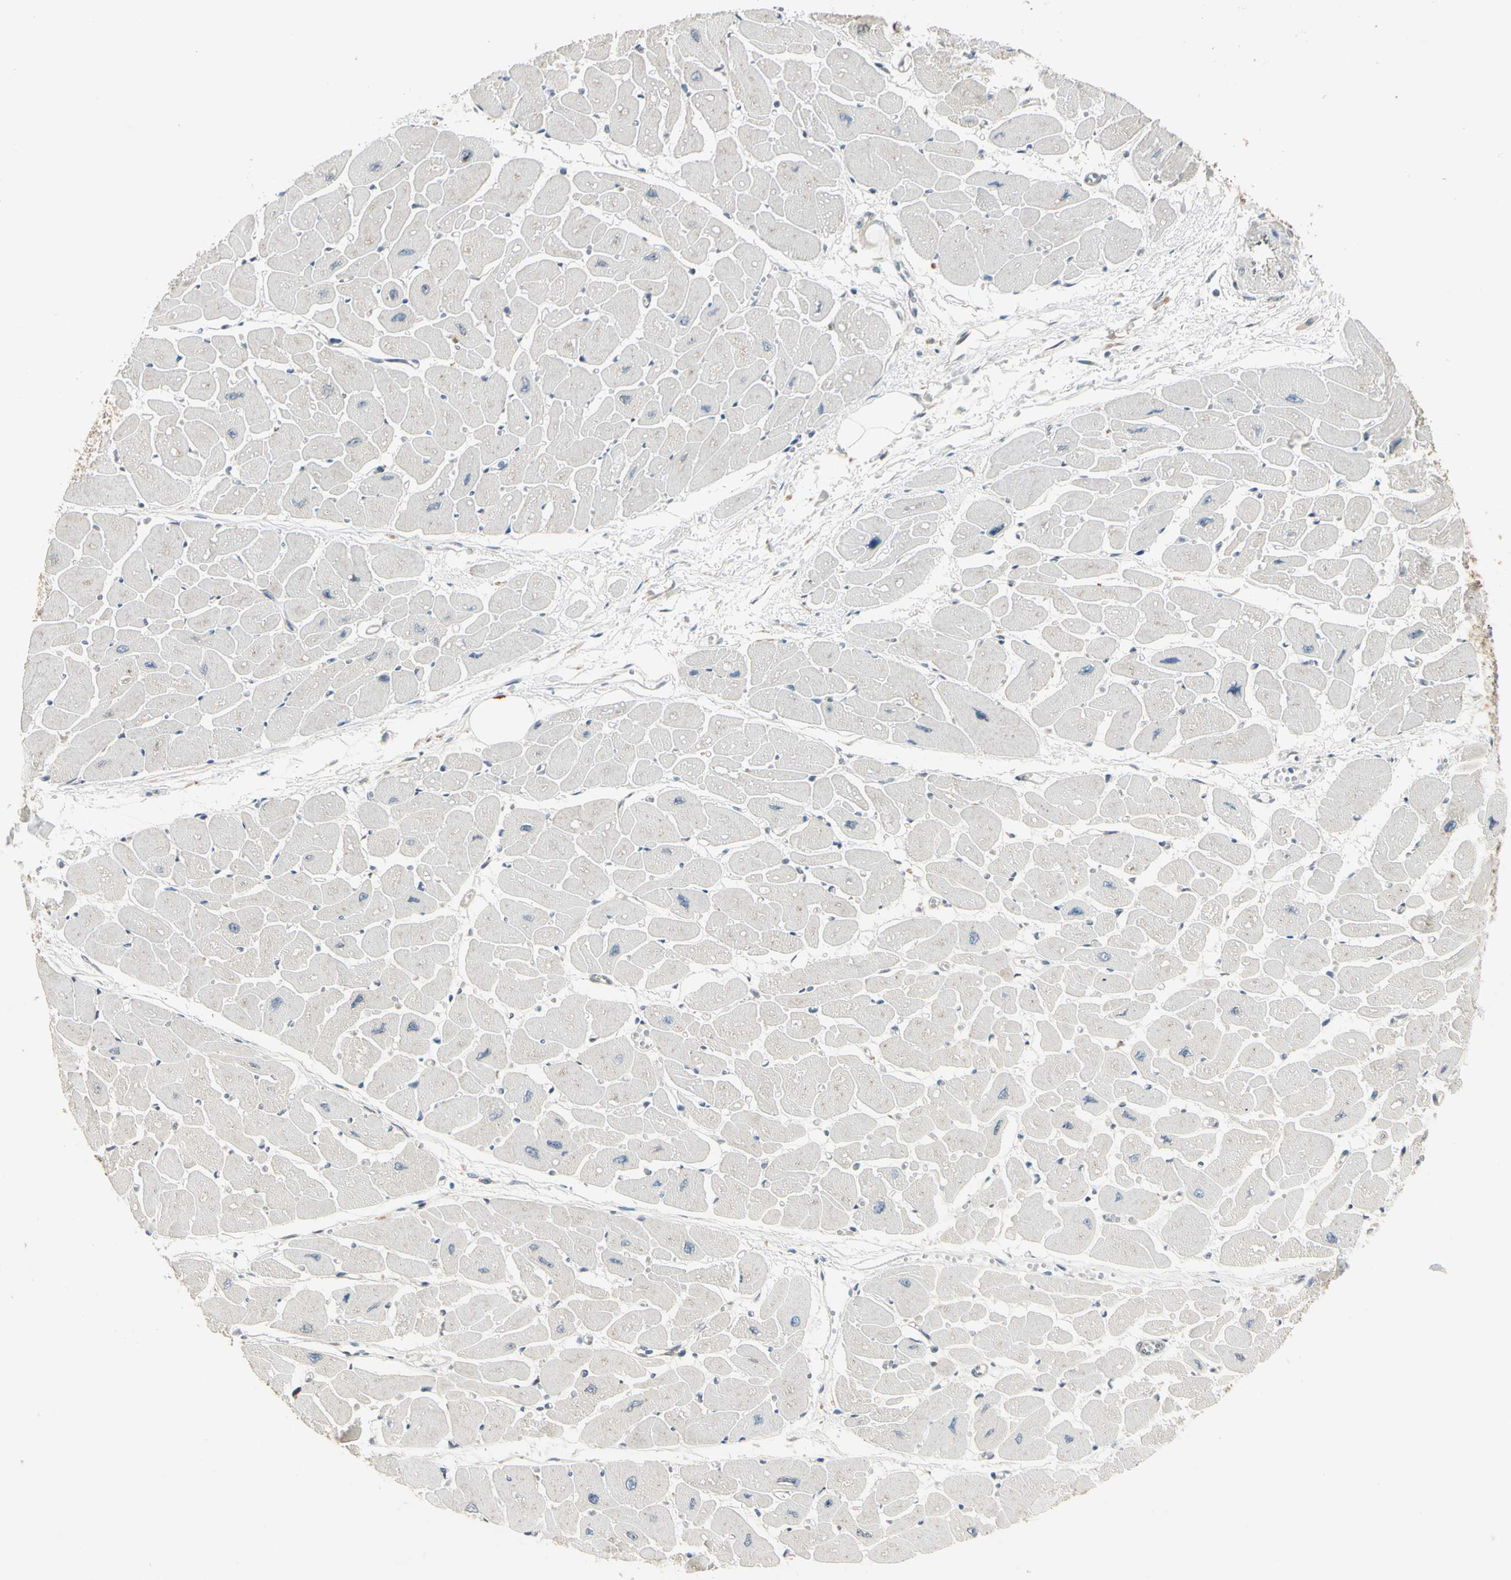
{"staining": {"intensity": "weak", "quantity": "<25%", "location": "cytoplasmic/membranous"}, "tissue": "heart muscle", "cell_type": "Cardiomyocytes", "image_type": "normal", "snomed": [{"axis": "morphology", "description": "Normal tissue, NOS"}, {"axis": "topography", "description": "Heart"}], "caption": "Immunohistochemistry image of benign heart muscle stained for a protein (brown), which reveals no staining in cardiomyocytes. Nuclei are stained in blue.", "gene": "ROCK2", "patient": {"sex": "female", "age": 54}}